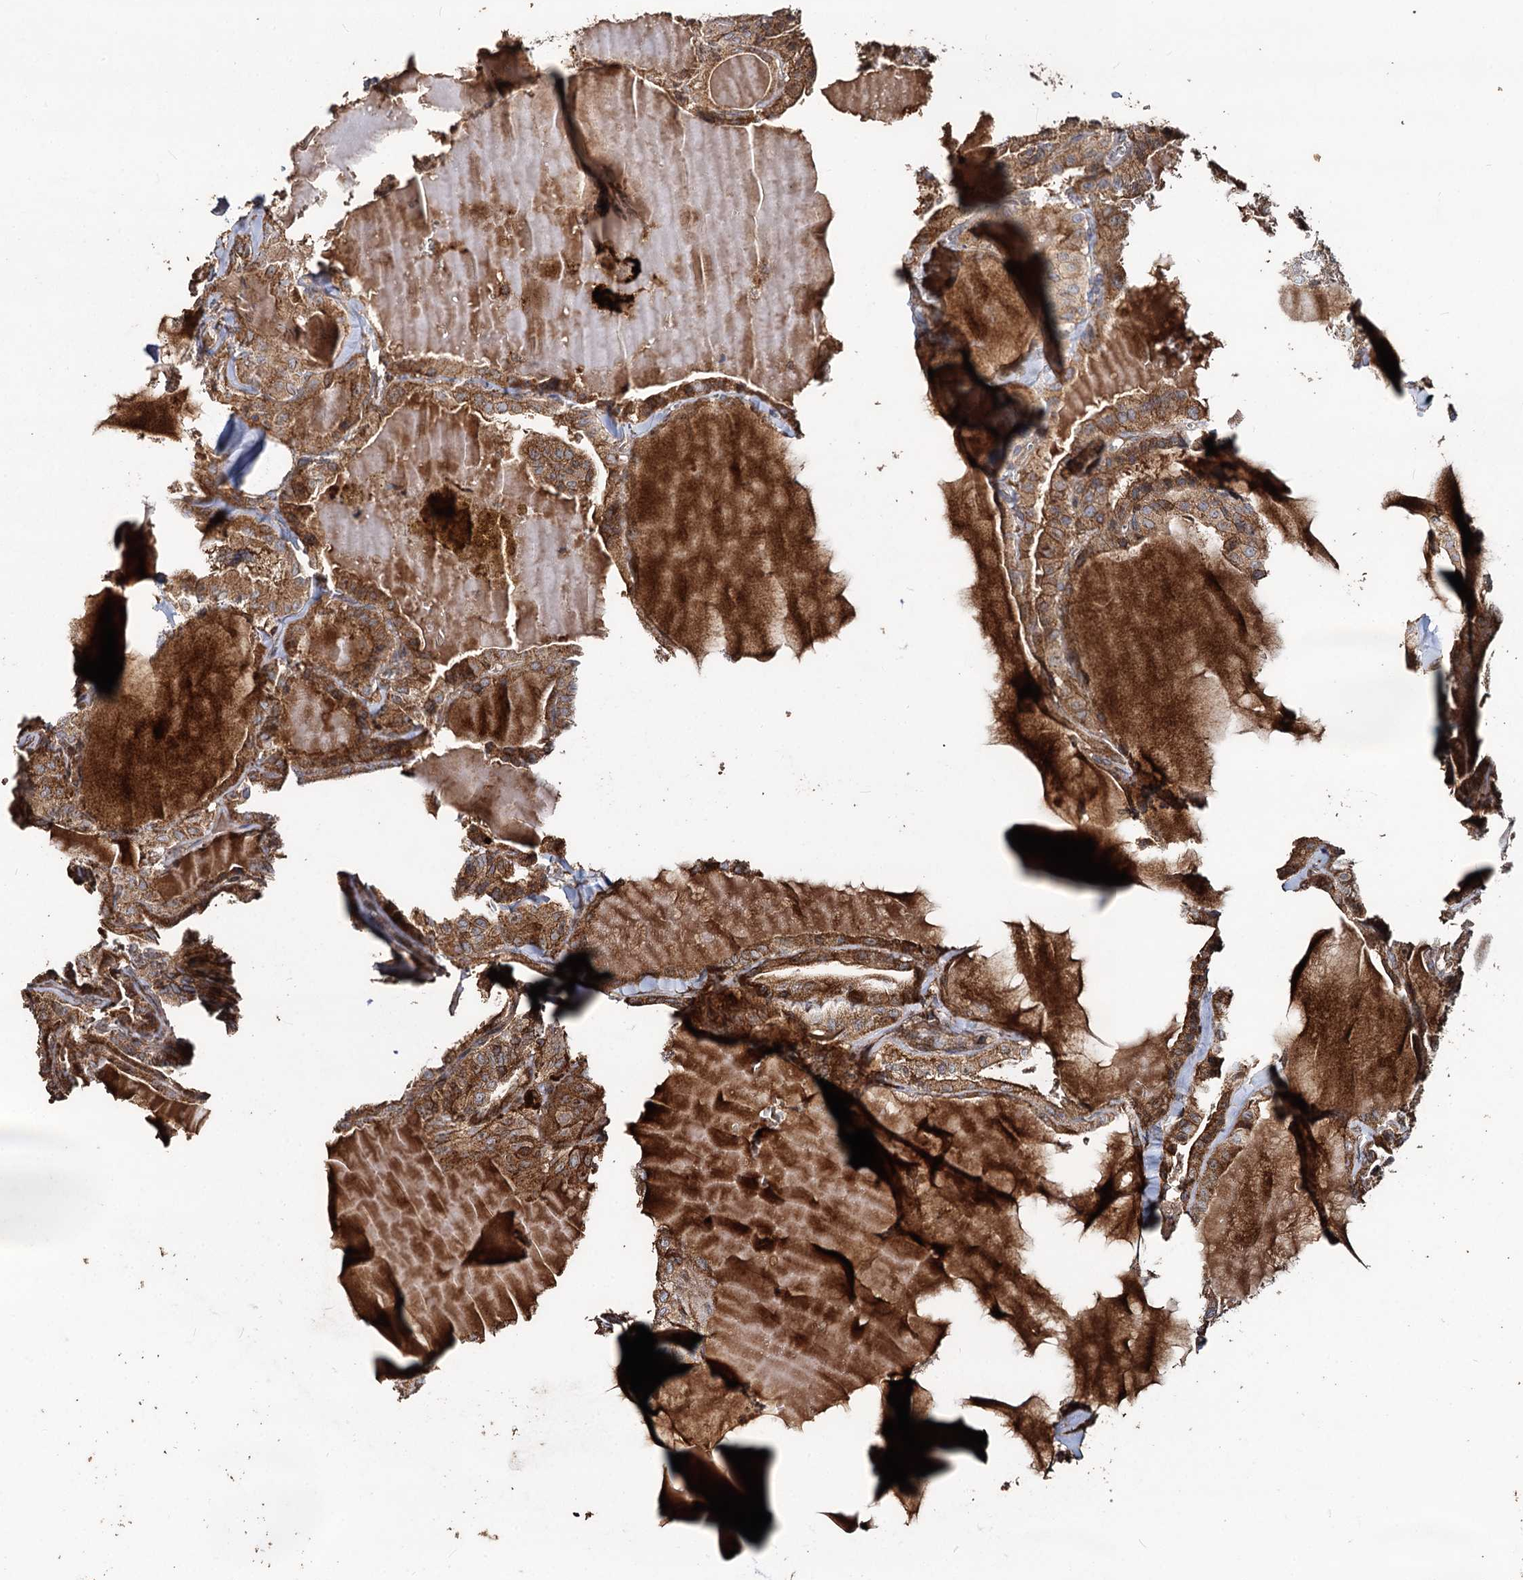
{"staining": {"intensity": "moderate", "quantity": ">75%", "location": "cytoplasmic/membranous"}, "tissue": "thyroid cancer", "cell_type": "Tumor cells", "image_type": "cancer", "snomed": [{"axis": "morphology", "description": "Papillary adenocarcinoma, NOS"}, {"axis": "topography", "description": "Thyroid gland"}], "caption": "A photomicrograph of papillary adenocarcinoma (thyroid) stained for a protein reveals moderate cytoplasmic/membranous brown staining in tumor cells. Ihc stains the protein in brown and the nuclei are stained blue.", "gene": "NOTCH2NLA", "patient": {"sex": "male", "age": 52}}